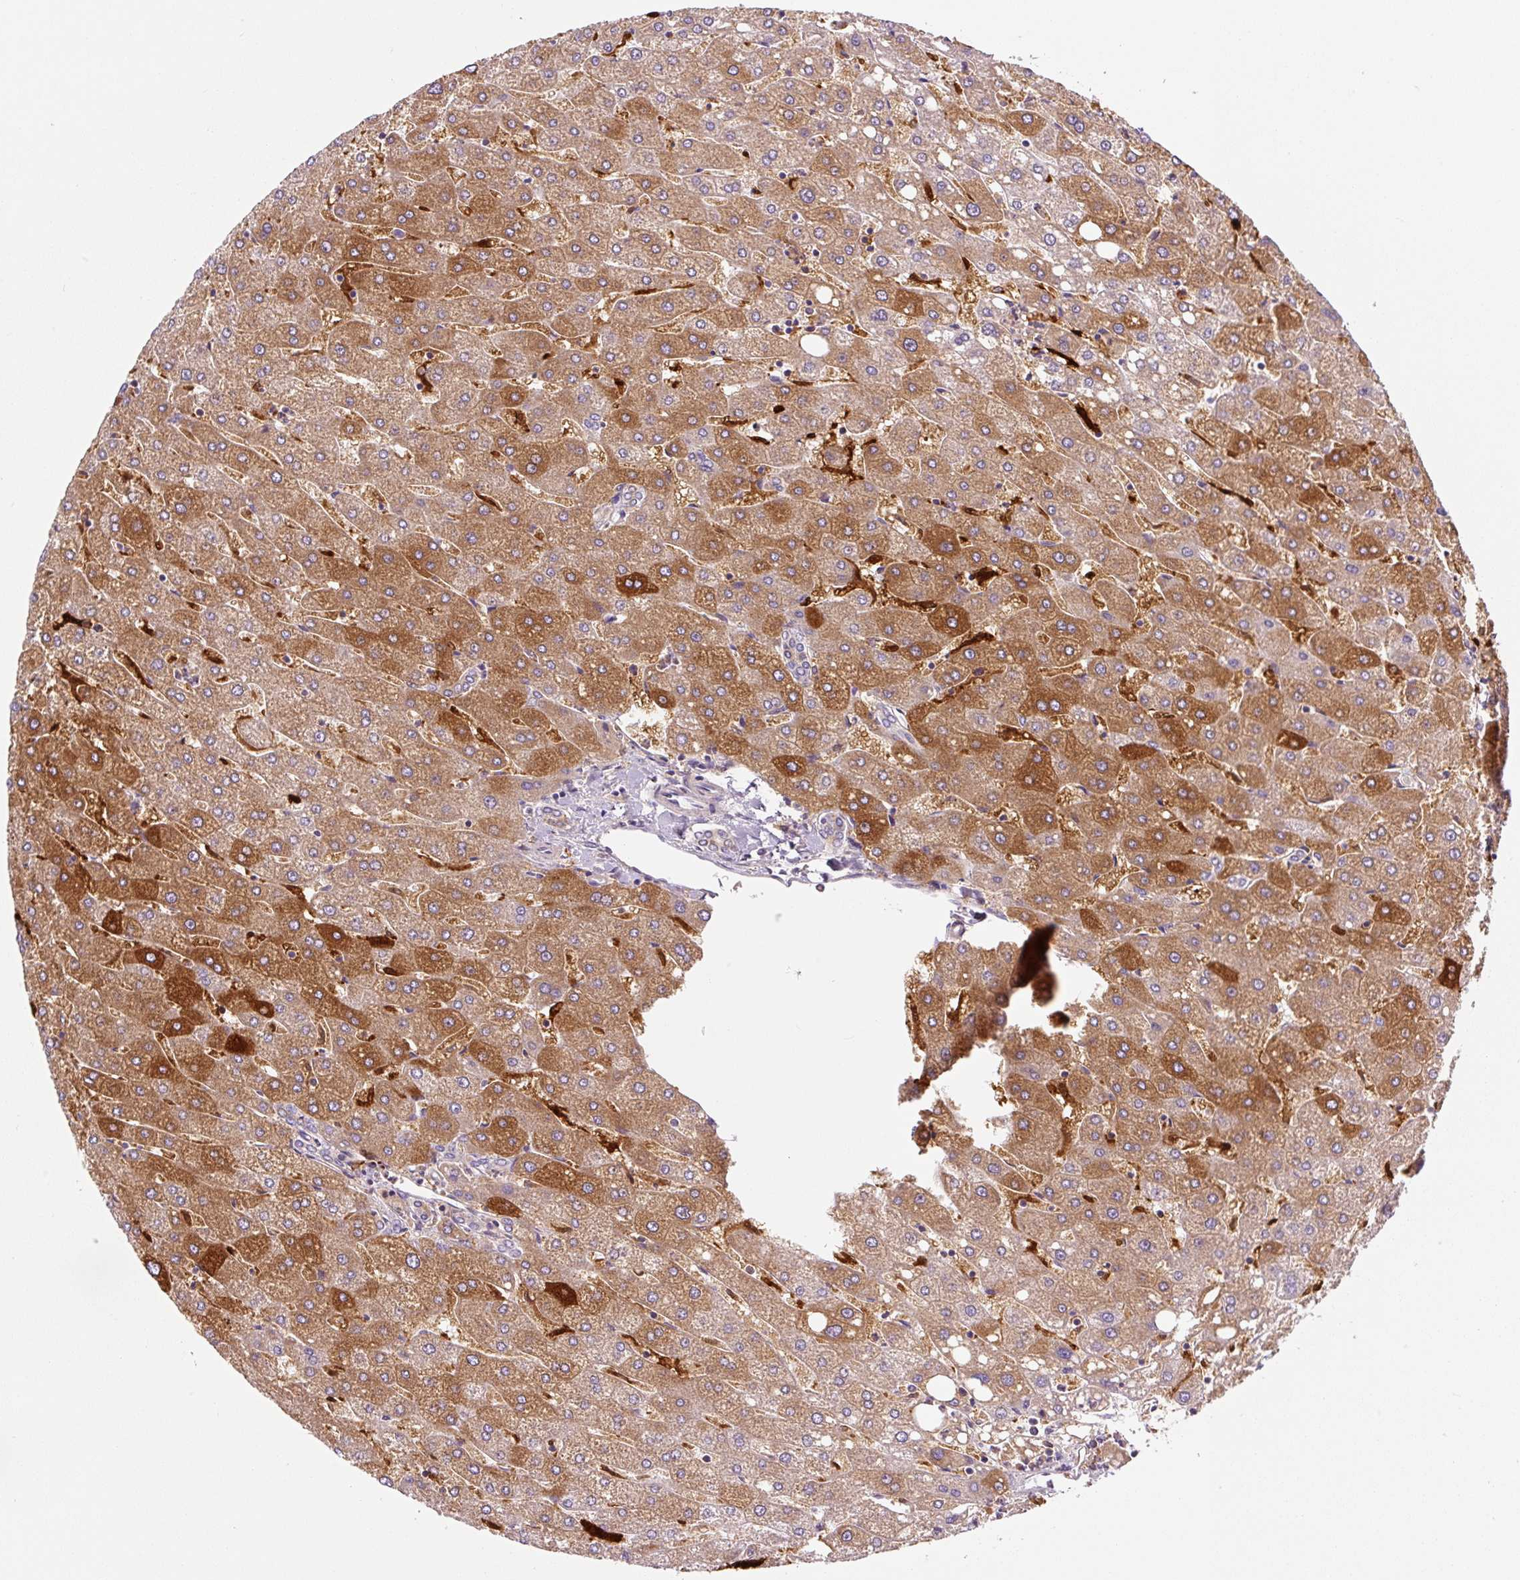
{"staining": {"intensity": "negative", "quantity": "none", "location": "none"}, "tissue": "liver", "cell_type": "Cholangiocytes", "image_type": "normal", "snomed": [{"axis": "morphology", "description": "Normal tissue, NOS"}, {"axis": "topography", "description": "Liver"}], "caption": "Immunohistochemistry of normal human liver displays no expression in cholangiocytes.", "gene": "FUT10", "patient": {"sex": "male", "age": 67}}